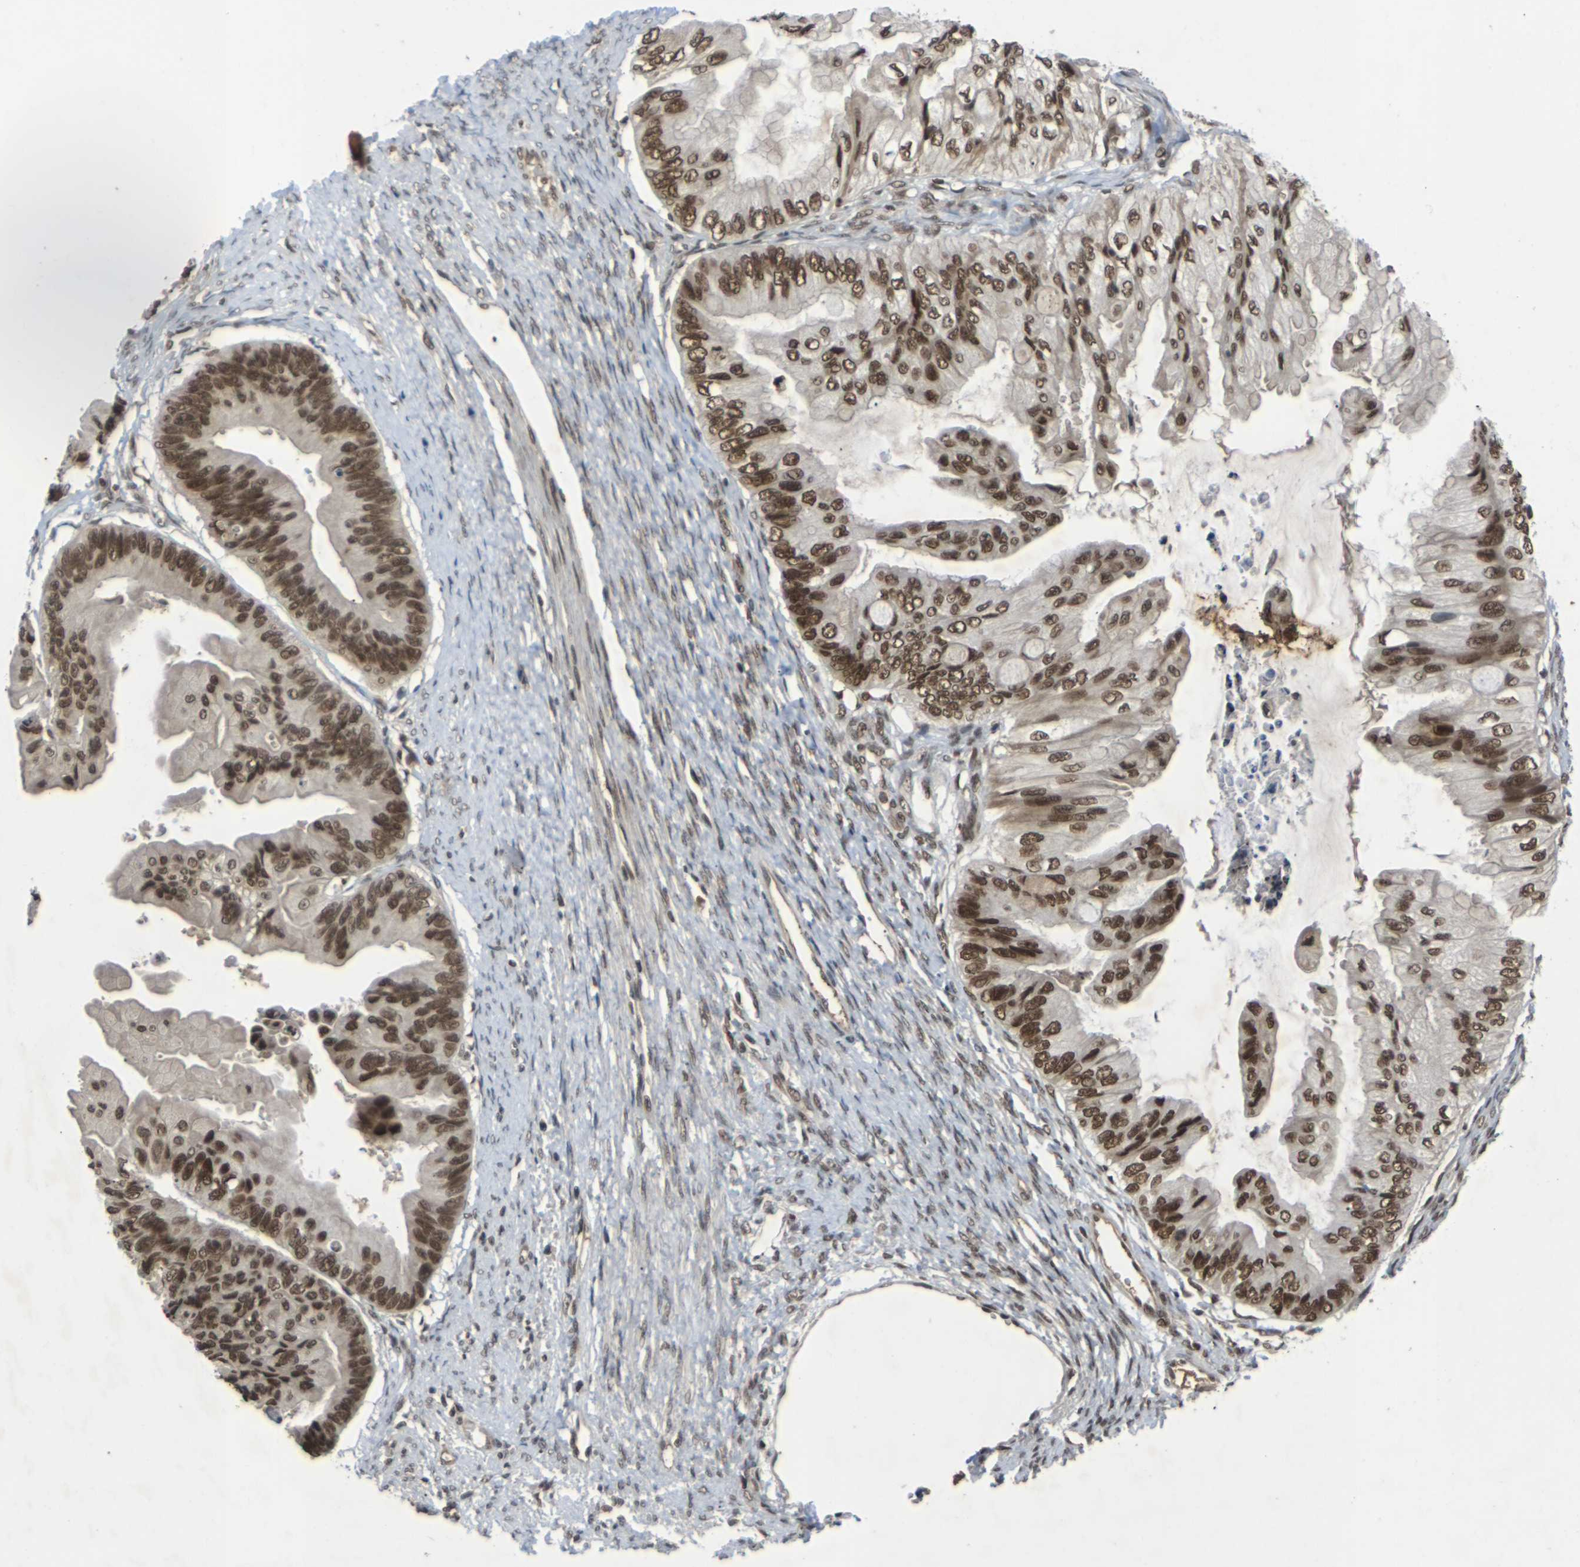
{"staining": {"intensity": "strong", "quantity": ">75%", "location": "cytoplasmic/membranous,nuclear"}, "tissue": "ovarian cancer", "cell_type": "Tumor cells", "image_type": "cancer", "snomed": [{"axis": "morphology", "description": "Cystadenocarcinoma, mucinous, NOS"}, {"axis": "topography", "description": "Ovary"}], "caption": "Ovarian mucinous cystadenocarcinoma tissue reveals strong cytoplasmic/membranous and nuclear positivity in about >75% of tumor cells", "gene": "NELFA", "patient": {"sex": "female", "age": 61}}